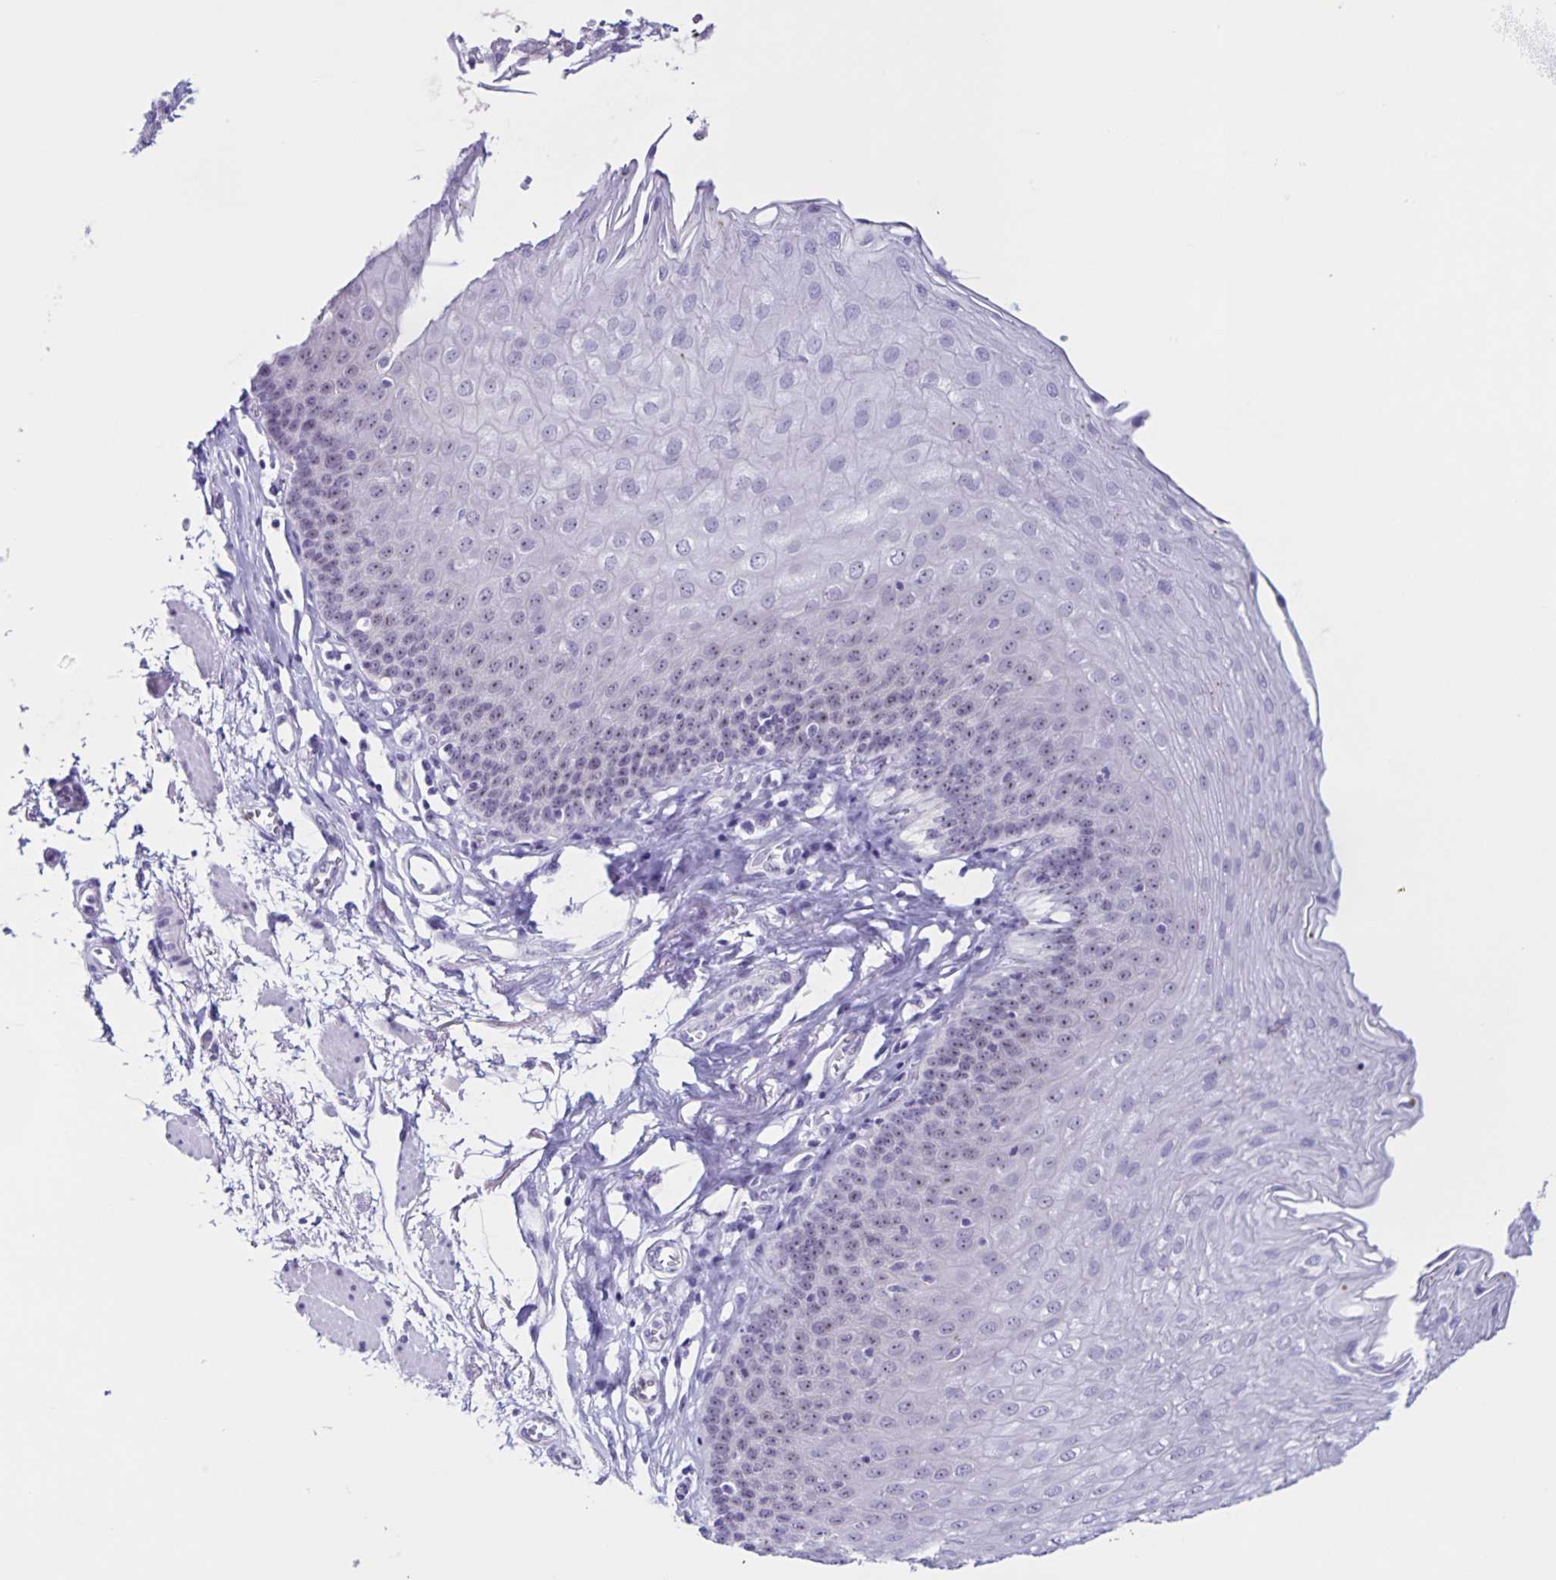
{"staining": {"intensity": "moderate", "quantity": "25%-75%", "location": "nuclear"}, "tissue": "esophagus", "cell_type": "Squamous epithelial cells", "image_type": "normal", "snomed": [{"axis": "morphology", "description": "Normal tissue, NOS"}, {"axis": "topography", "description": "Esophagus"}], "caption": "Unremarkable esophagus exhibits moderate nuclear expression in about 25%-75% of squamous epithelial cells, visualized by immunohistochemistry. The staining was performed using DAB, with brown indicating positive protein expression. Nuclei are stained blue with hematoxylin.", "gene": "FAM170A", "patient": {"sex": "female", "age": 81}}